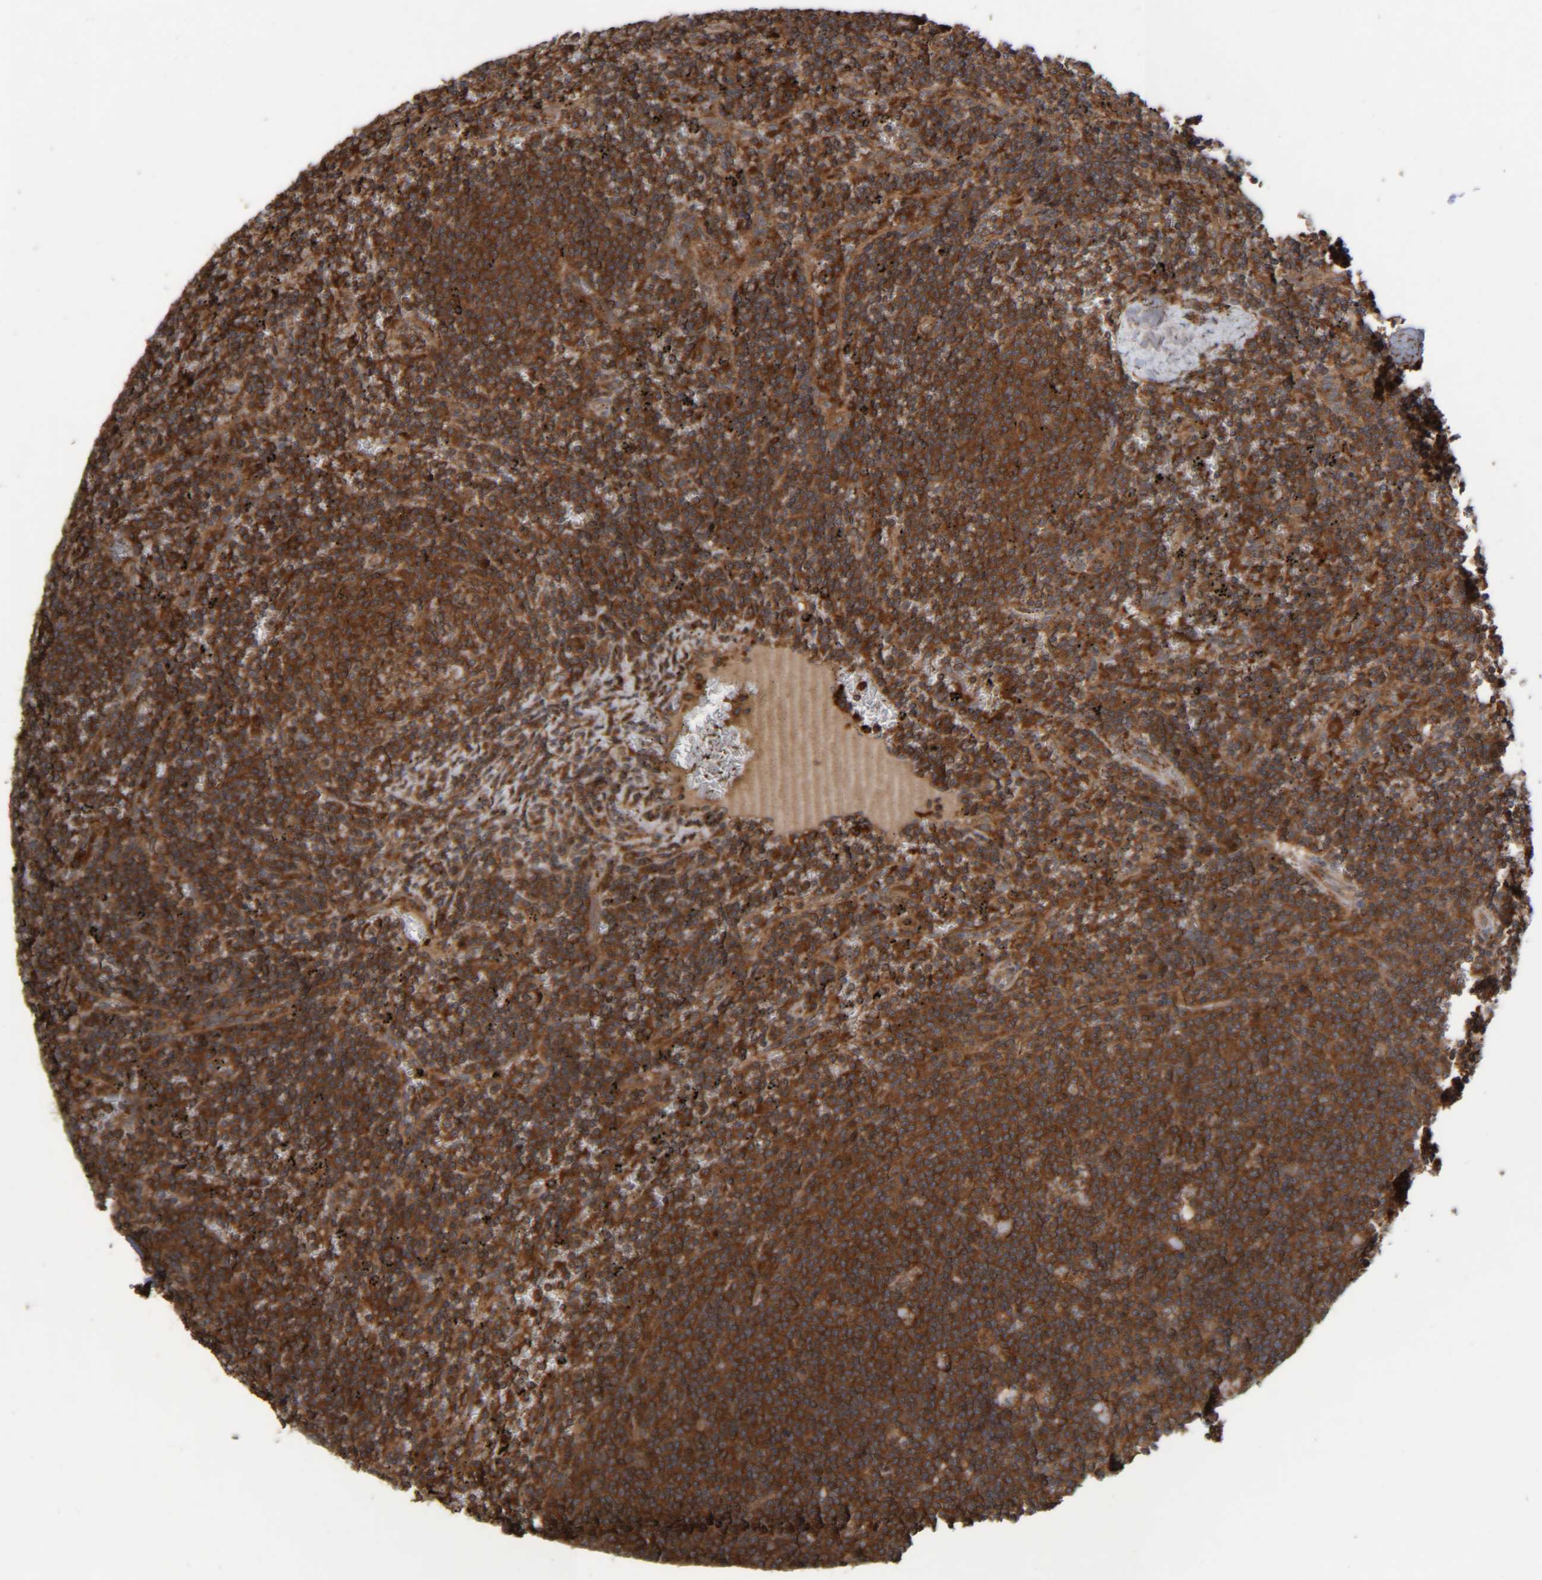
{"staining": {"intensity": "strong", "quantity": ">75%", "location": "cytoplasmic/membranous"}, "tissue": "lymphoma", "cell_type": "Tumor cells", "image_type": "cancer", "snomed": [{"axis": "morphology", "description": "Malignant lymphoma, non-Hodgkin's type, Low grade"}, {"axis": "topography", "description": "Spleen"}], "caption": "Brown immunohistochemical staining in low-grade malignant lymphoma, non-Hodgkin's type displays strong cytoplasmic/membranous expression in approximately >75% of tumor cells.", "gene": "CCDC57", "patient": {"sex": "female", "age": 50}}